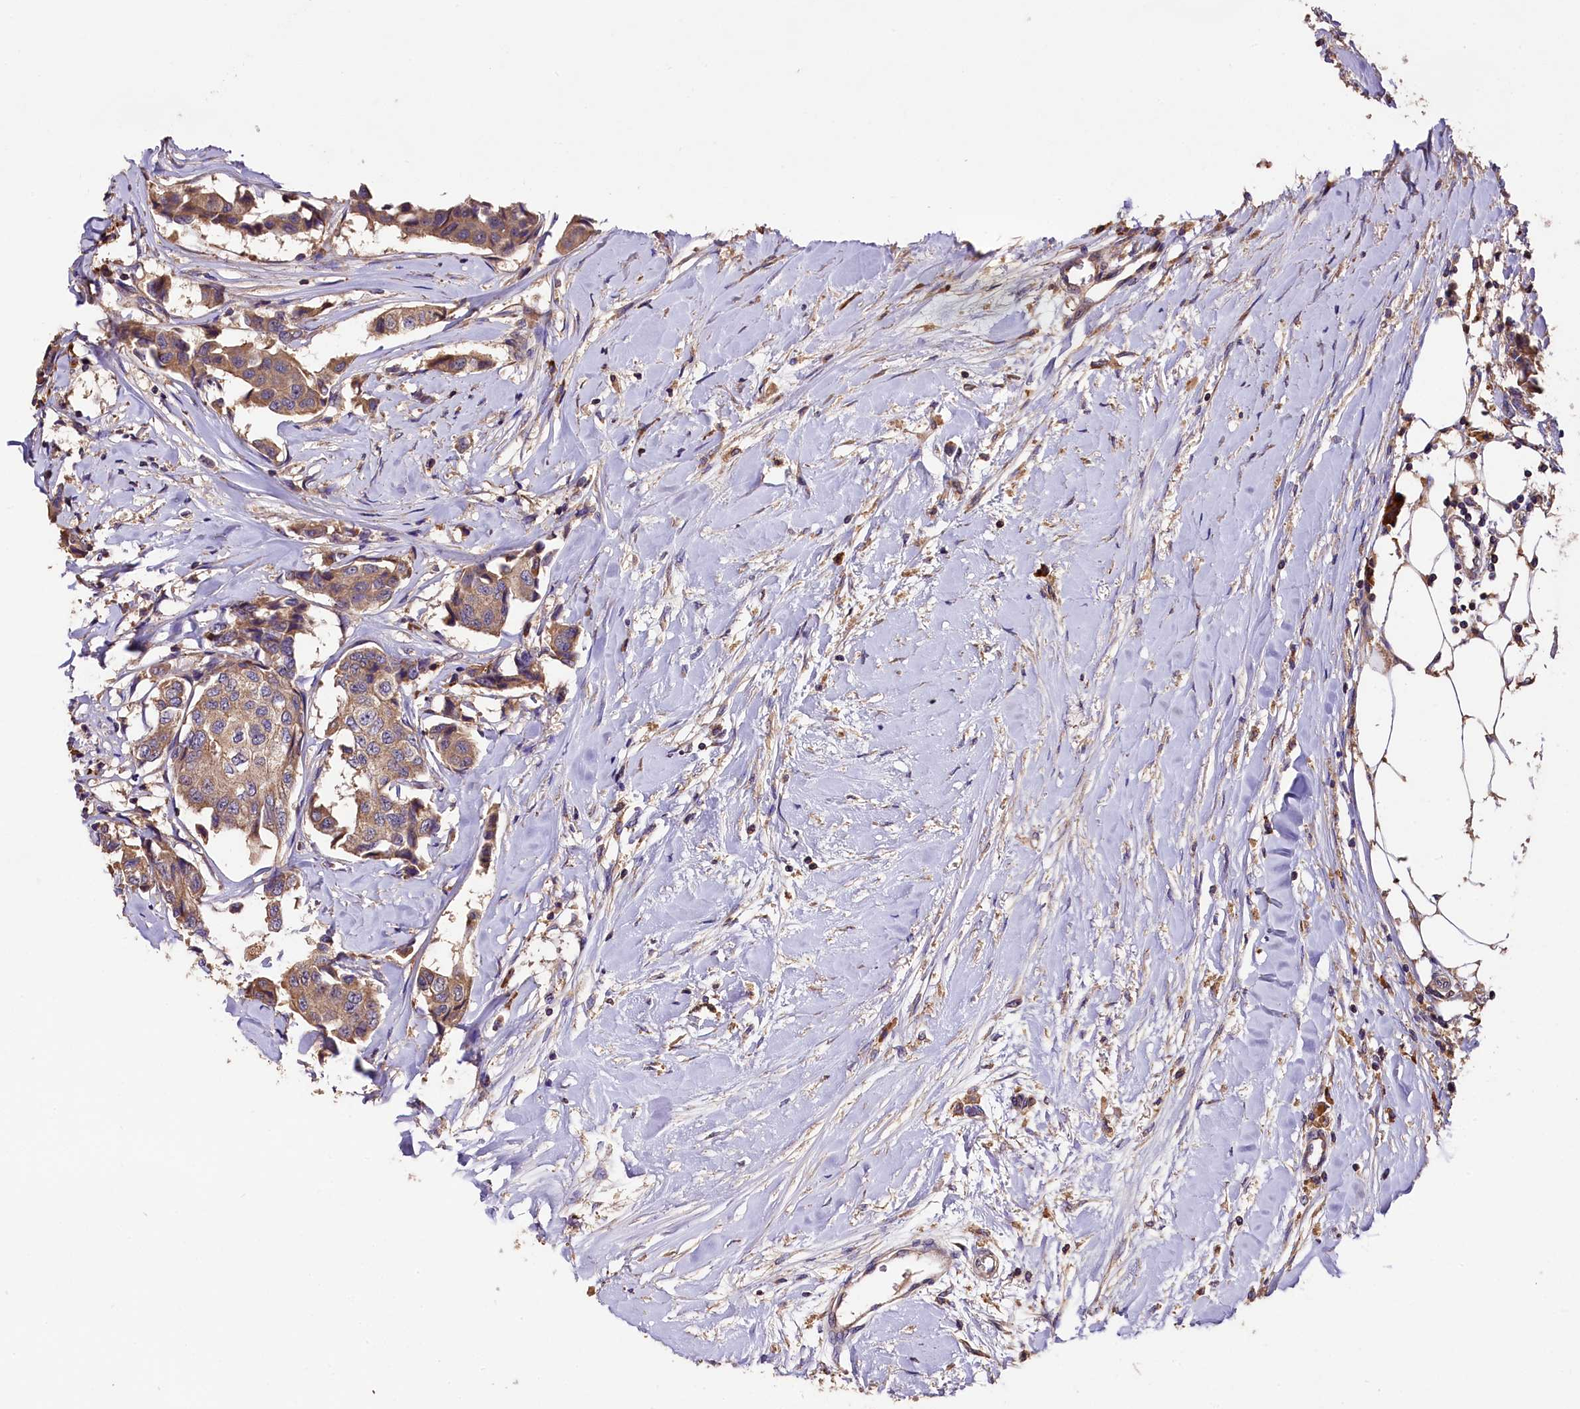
{"staining": {"intensity": "moderate", "quantity": ">75%", "location": "cytoplasmic/membranous"}, "tissue": "breast cancer", "cell_type": "Tumor cells", "image_type": "cancer", "snomed": [{"axis": "morphology", "description": "Duct carcinoma"}, {"axis": "topography", "description": "Breast"}], "caption": "Human breast cancer stained for a protein (brown) shows moderate cytoplasmic/membranous positive expression in approximately >75% of tumor cells.", "gene": "ENKD1", "patient": {"sex": "female", "age": 80}}